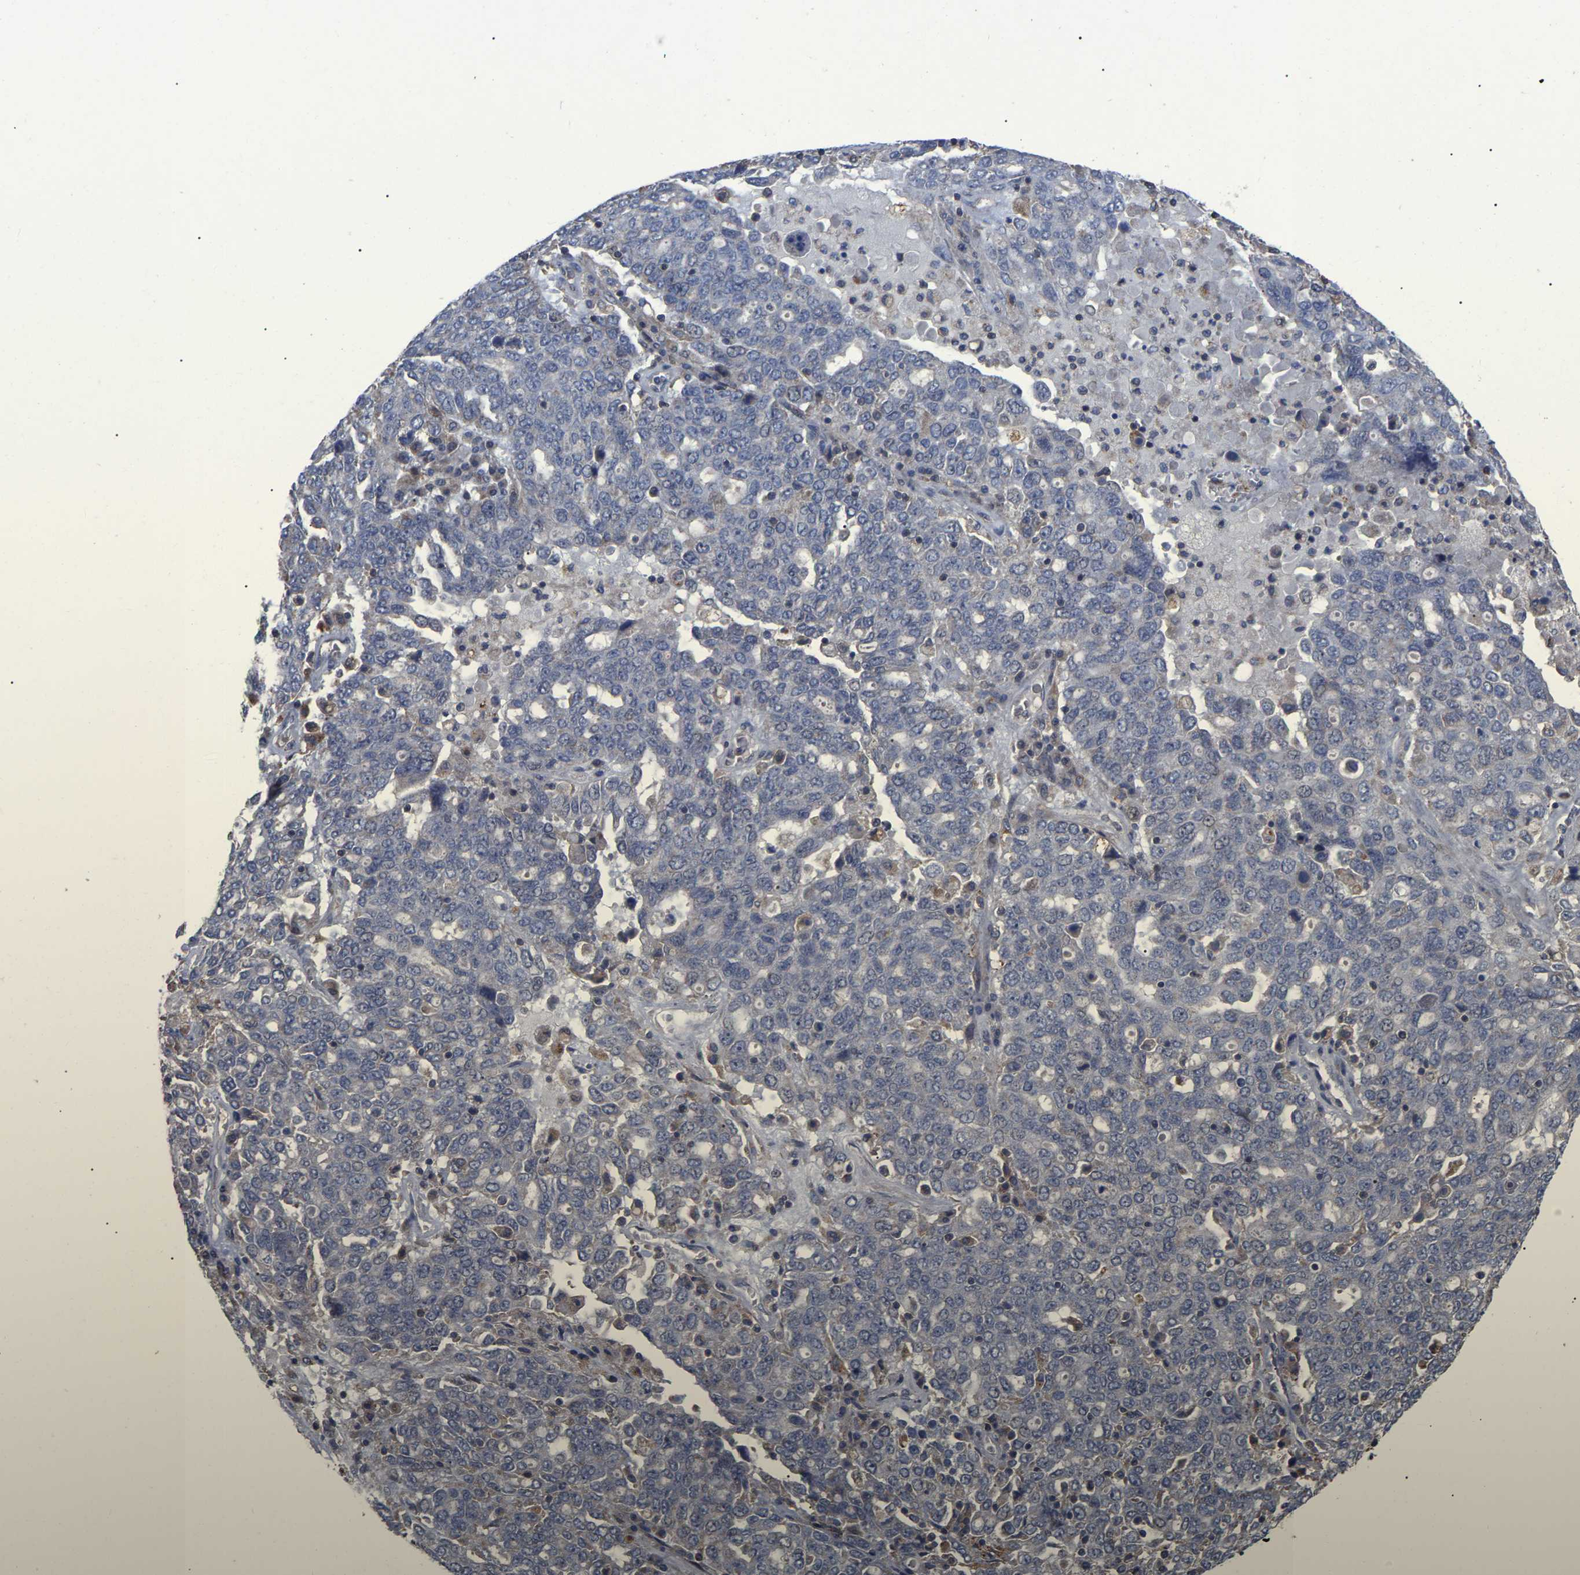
{"staining": {"intensity": "negative", "quantity": "none", "location": "none"}, "tissue": "ovarian cancer", "cell_type": "Tumor cells", "image_type": "cancer", "snomed": [{"axis": "morphology", "description": "Carcinoma, endometroid"}, {"axis": "topography", "description": "Ovary"}], "caption": "DAB immunohistochemical staining of human ovarian endometroid carcinoma reveals no significant staining in tumor cells.", "gene": "FAM171A2", "patient": {"sex": "female", "age": 62}}